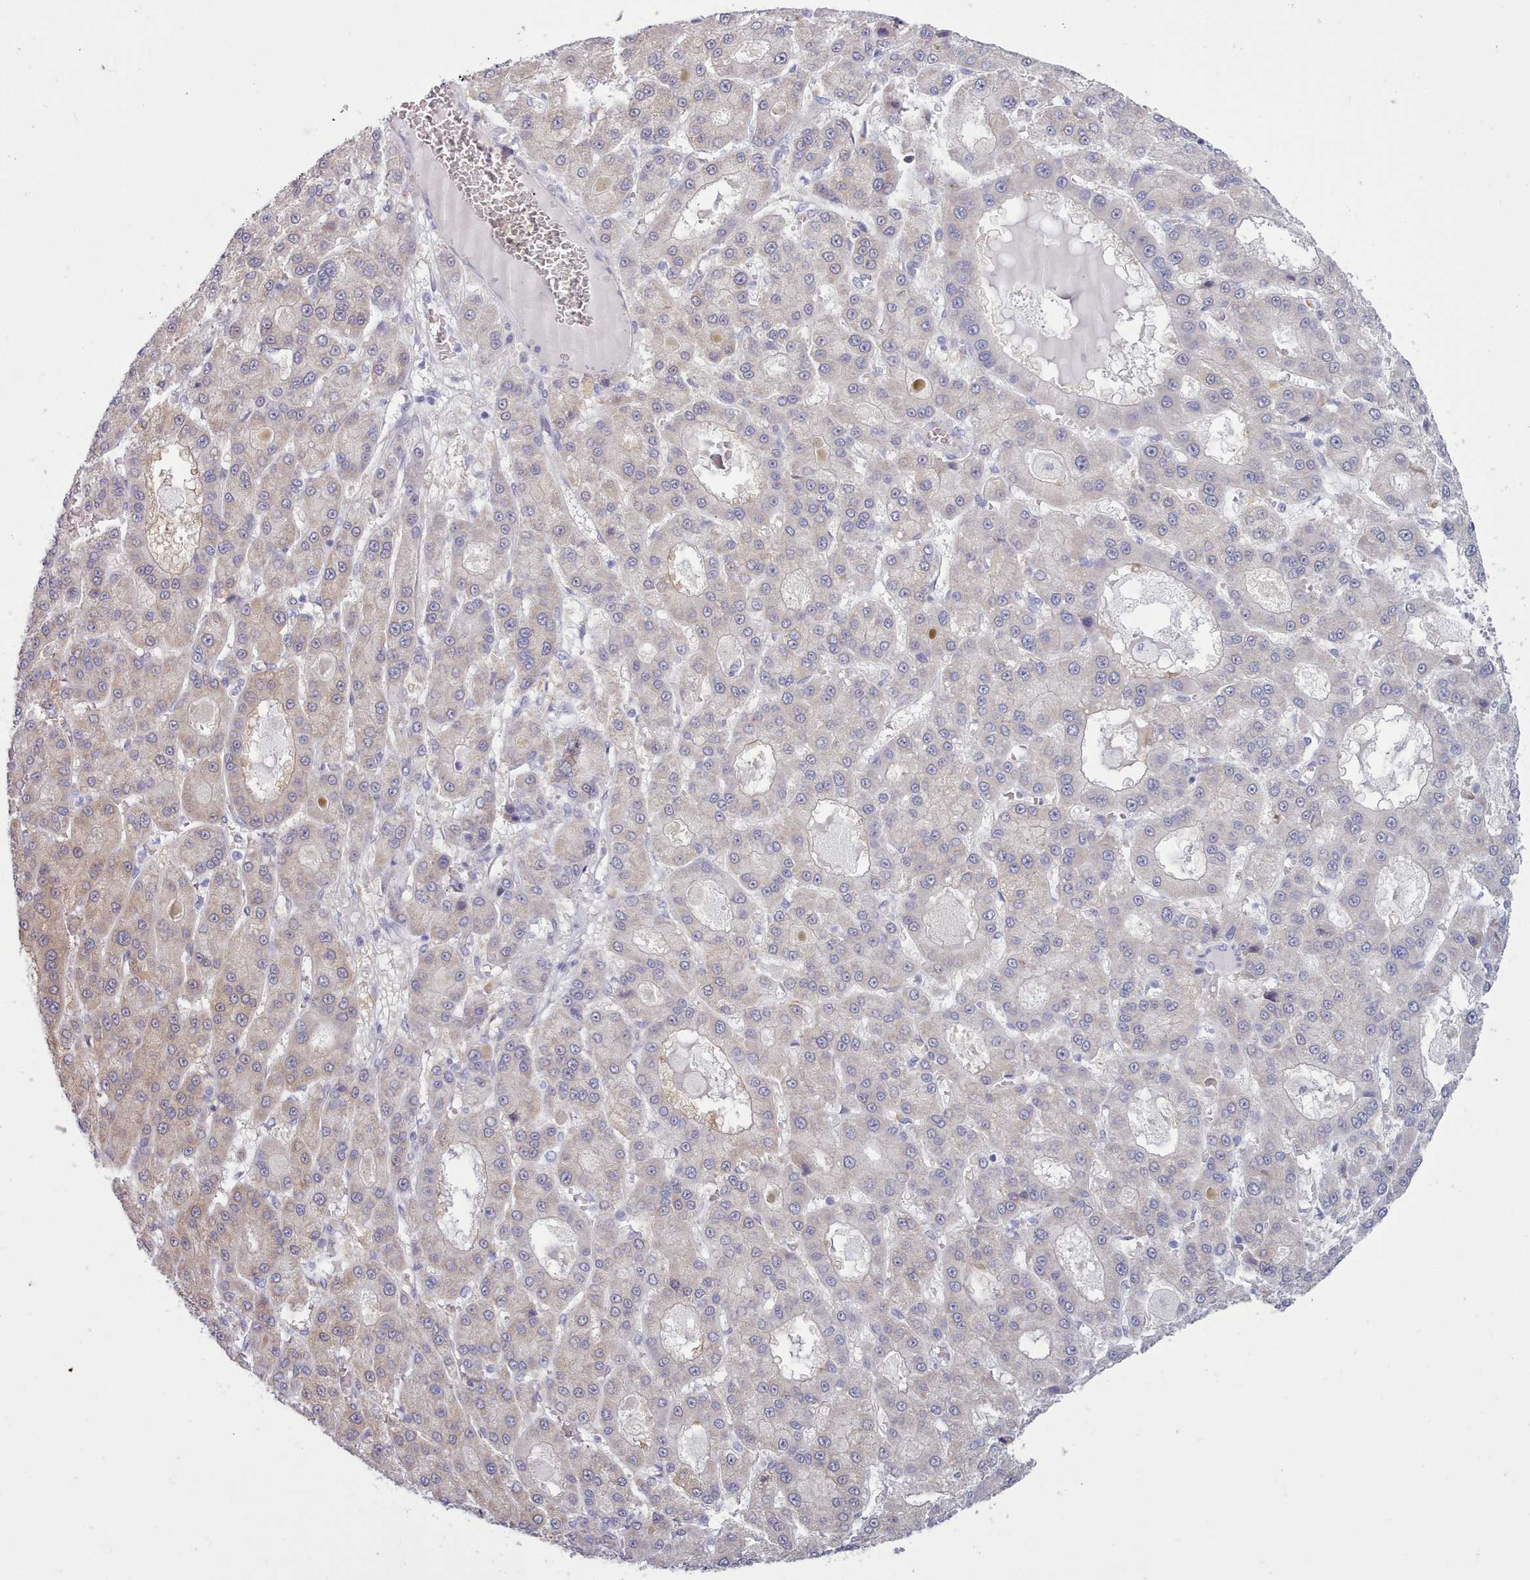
{"staining": {"intensity": "weak", "quantity": "<25%", "location": "cytoplasmic/membranous"}, "tissue": "liver cancer", "cell_type": "Tumor cells", "image_type": "cancer", "snomed": [{"axis": "morphology", "description": "Carcinoma, Hepatocellular, NOS"}, {"axis": "topography", "description": "Liver"}], "caption": "A histopathology image of liver cancer stained for a protein demonstrates no brown staining in tumor cells.", "gene": "TMEM253", "patient": {"sex": "male", "age": 70}}